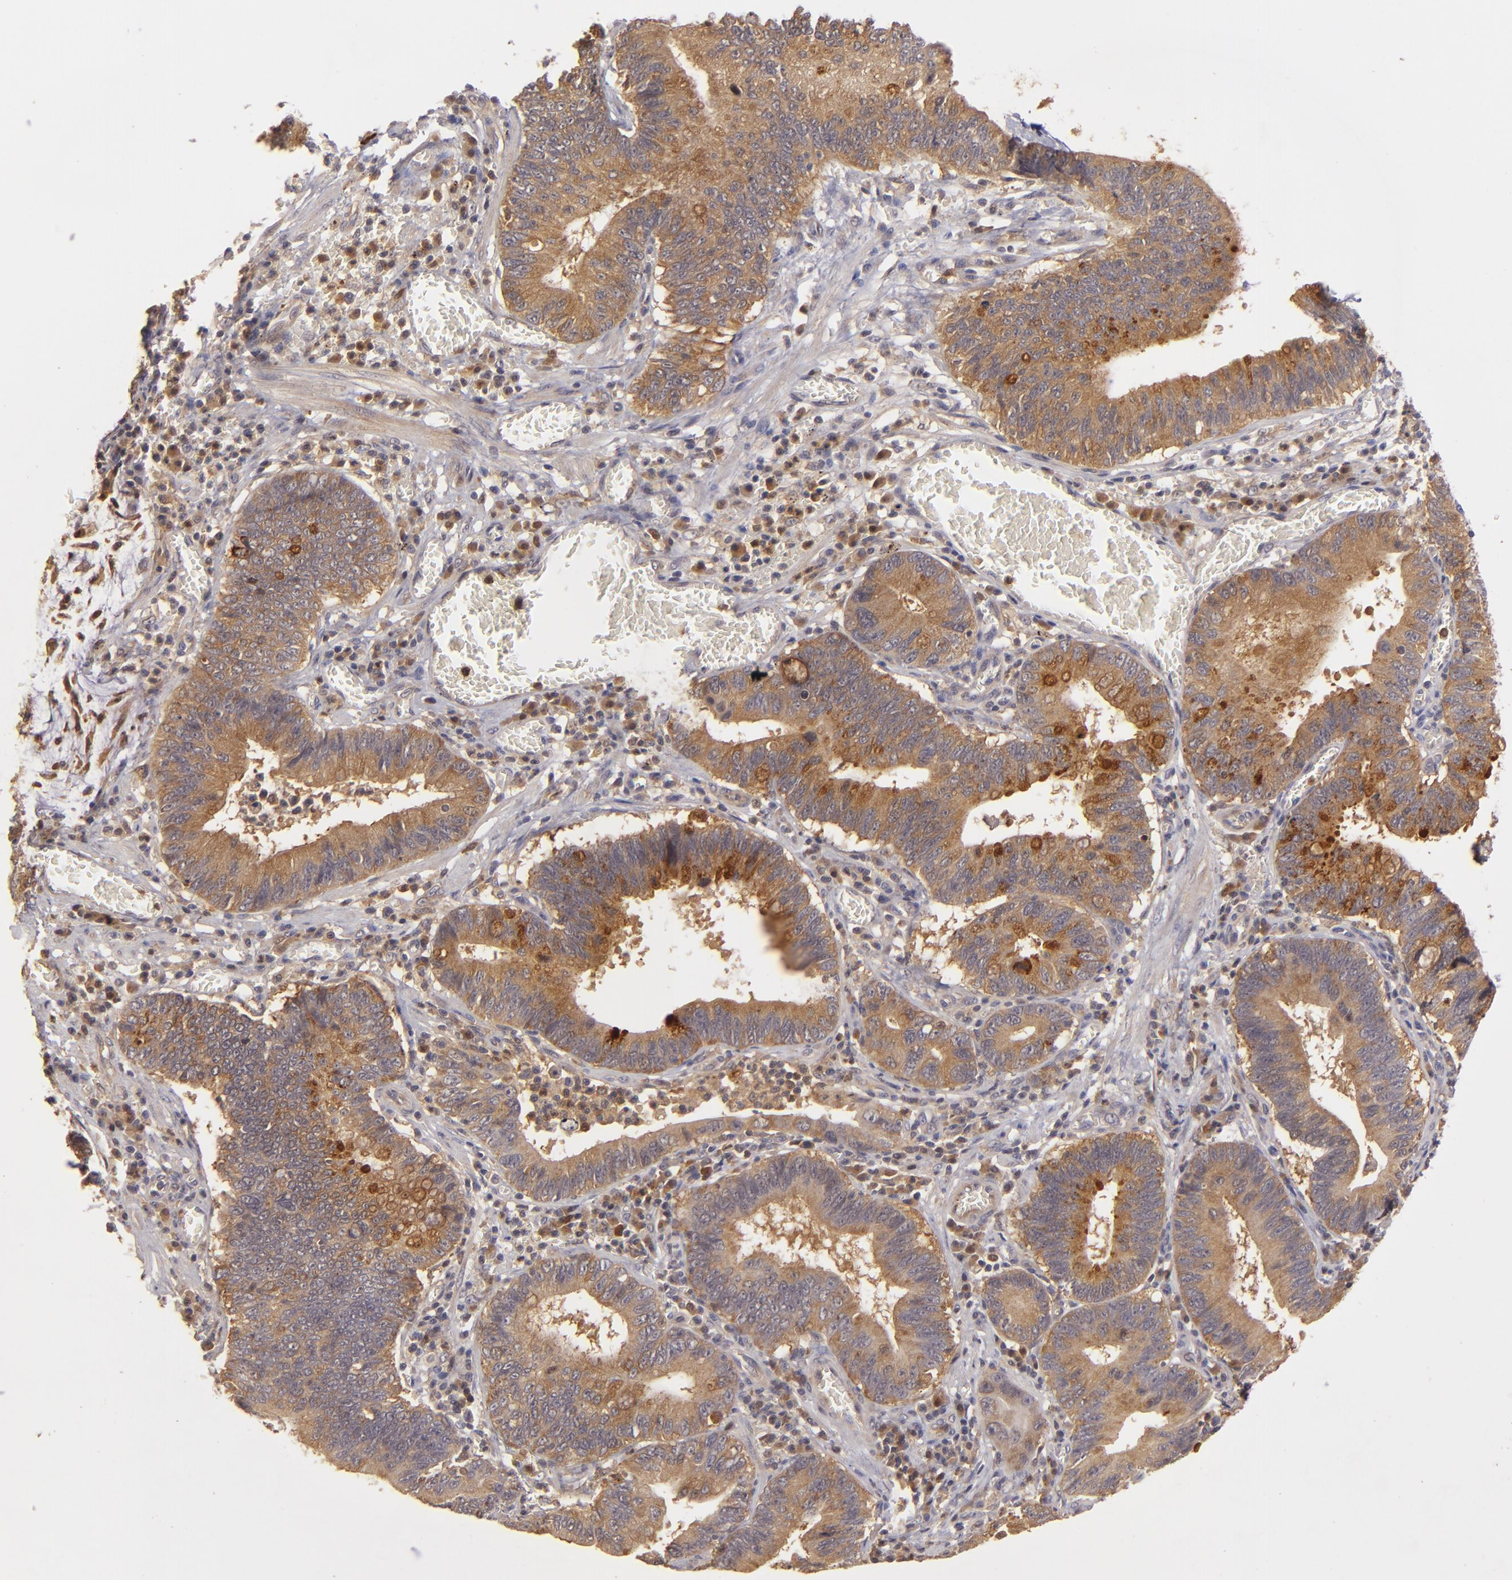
{"staining": {"intensity": "strong", "quantity": ">75%", "location": "cytoplasmic/membranous"}, "tissue": "stomach cancer", "cell_type": "Tumor cells", "image_type": "cancer", "snomed": [{"axis": "morphology", "description": "Adenocarcinoma, NOS"}, {"axis": "topography", "description": "Stomach"}, {"axis": "topography", "description": "Gastric cardia"}], "caption": "Tumor cells show high levels of strong cytoplasmic/membranous expression in approximately >75% of cells in human adenocarcinoma (stomach).", "gene": "PRKCD", "patient": {"sex": "male", "age": 59}}